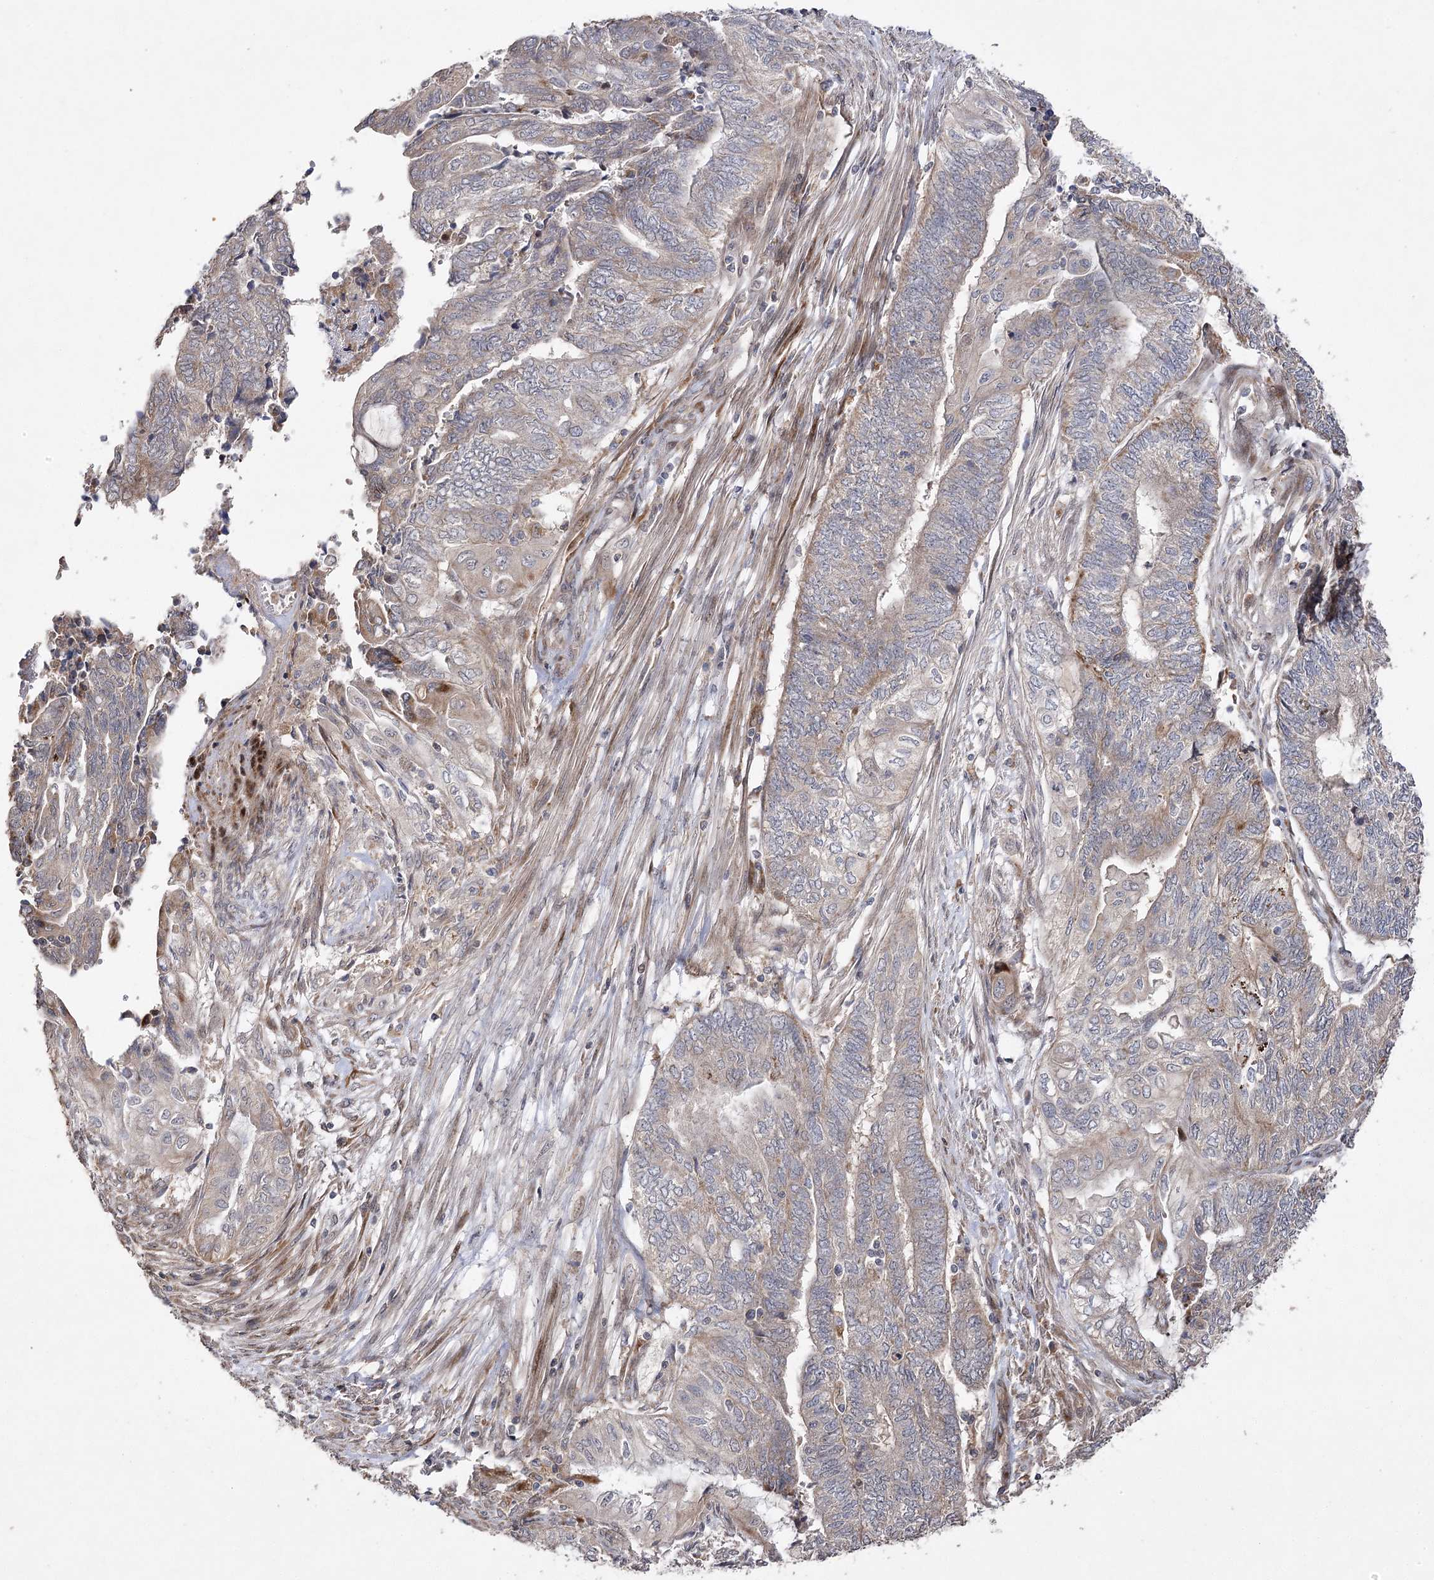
{"staining": {"intensity": "weak", "quantity": "25%-75%", "location": "cytoplasmic/membranous"}, "tissue": "endometrial cancer", "cell_type": "Tumor cells", "image_type": "cancer", "snomed": [{"axis": "morphology", "description": "Adenocarcinoma, NOS"}, {"axis": "topography", "description": "Uterus"}, {"axis": "topography", "description": "Endometrium"}], "caption": "The photomicrograph displays staining of endometrial cancer, revealing weak cytoplasmic/membranous protein staining (brown color) within tumor cells. (IHC, brightfield microscopy, high magnification).", "gene": "OBSL1", "patient": {"sex": "female", "age": 70}}